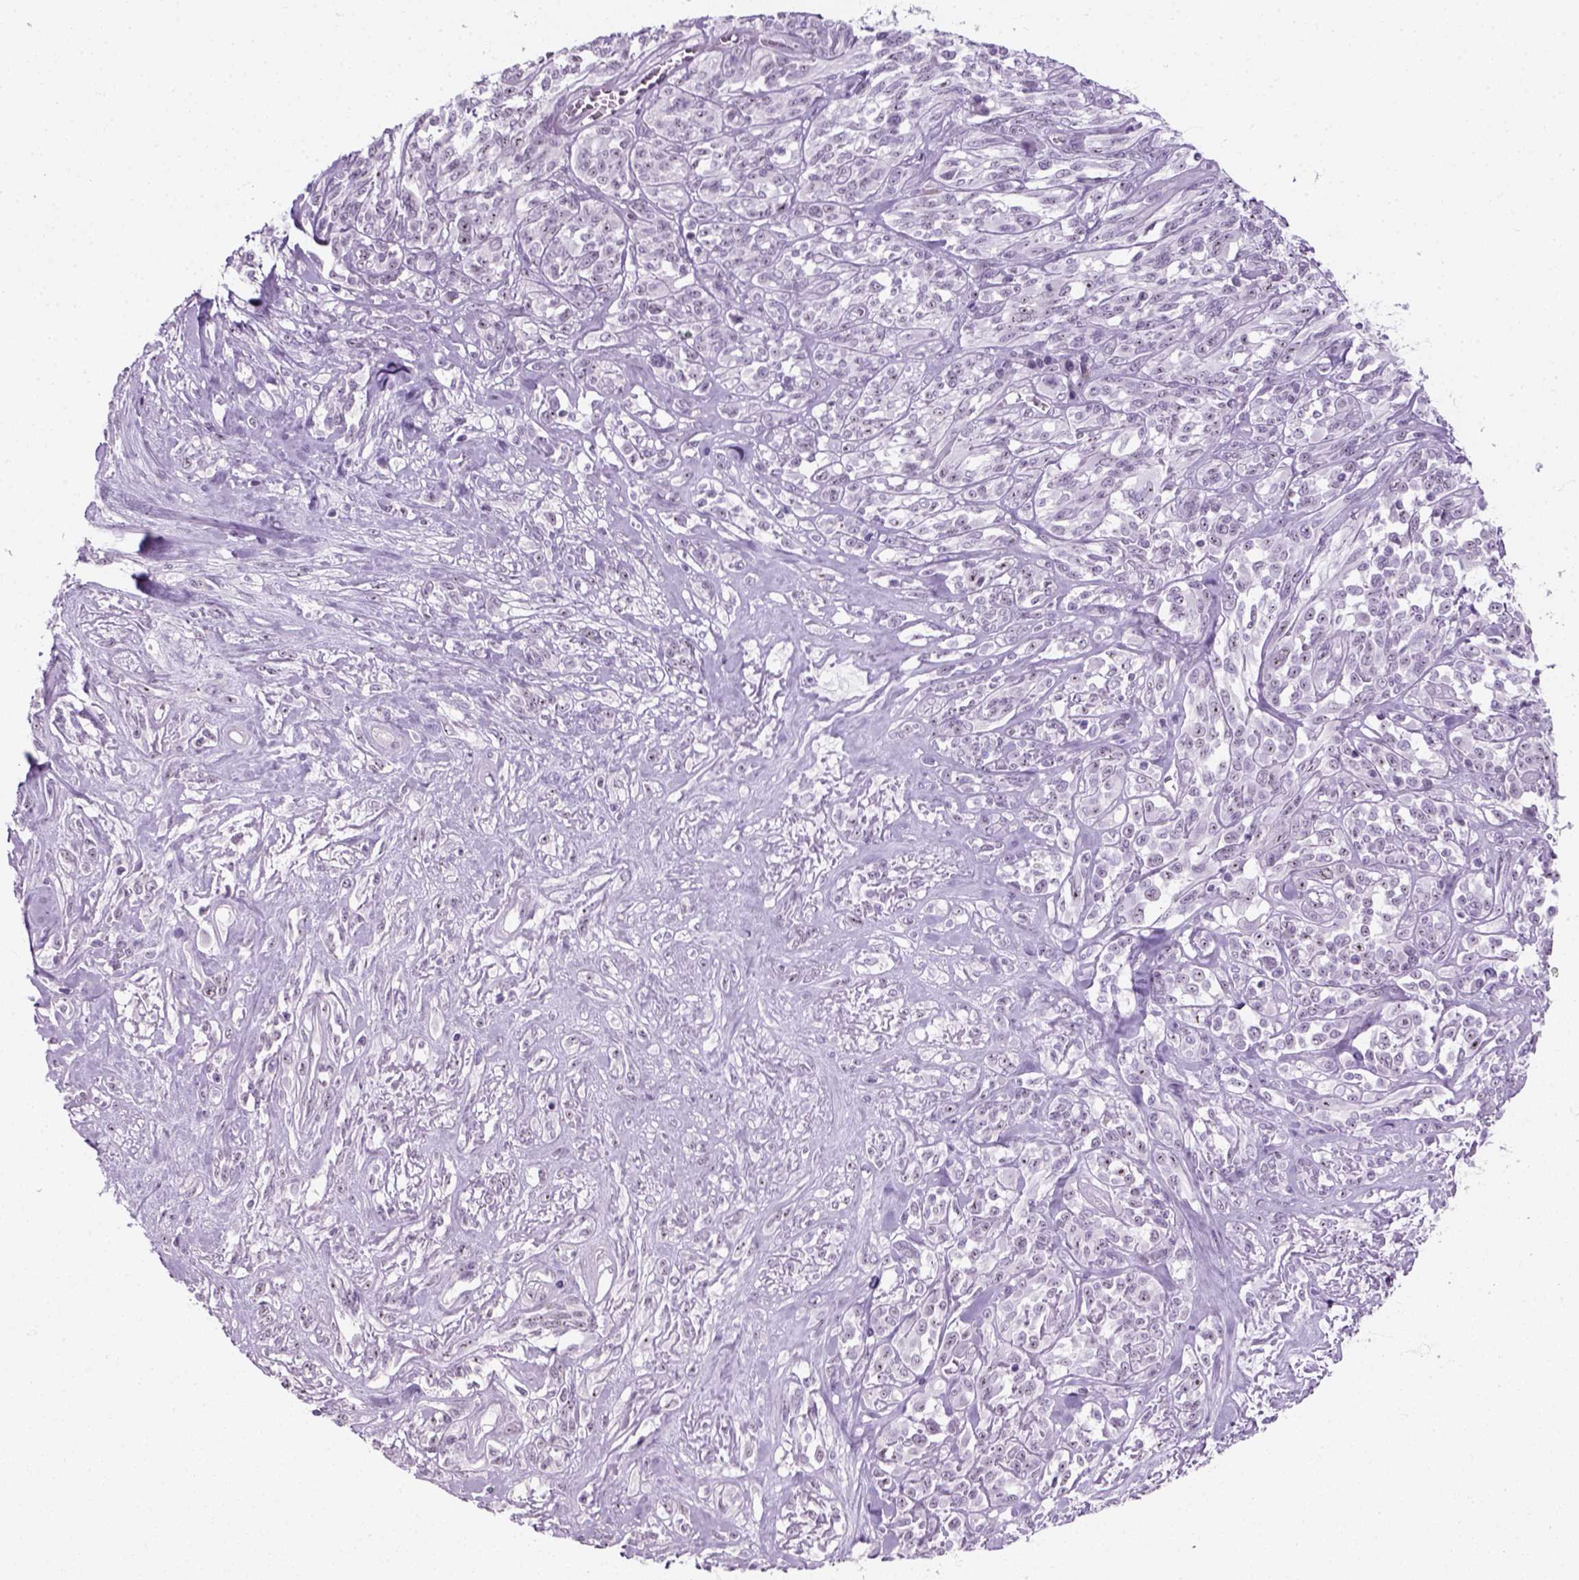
{"staining": {"intensity": "negative", "quantity": "none", "location": "none"}, "tissue": "melanoma", "cell_type": "Tumor cells", "image_type": "cancer", "snomed": [{"axis": "morphology", "description": "Malignant melanoma, NOS"}, {"axis": "topography", "description": "Skin"}], "caption": "High power microscopy histopathology image of an IHC micrograph of malignant melanoma, revealing no significant staining in tumor cells.", "gene": "ZNF865", "patient": {"sex": "female", "age": 91}}